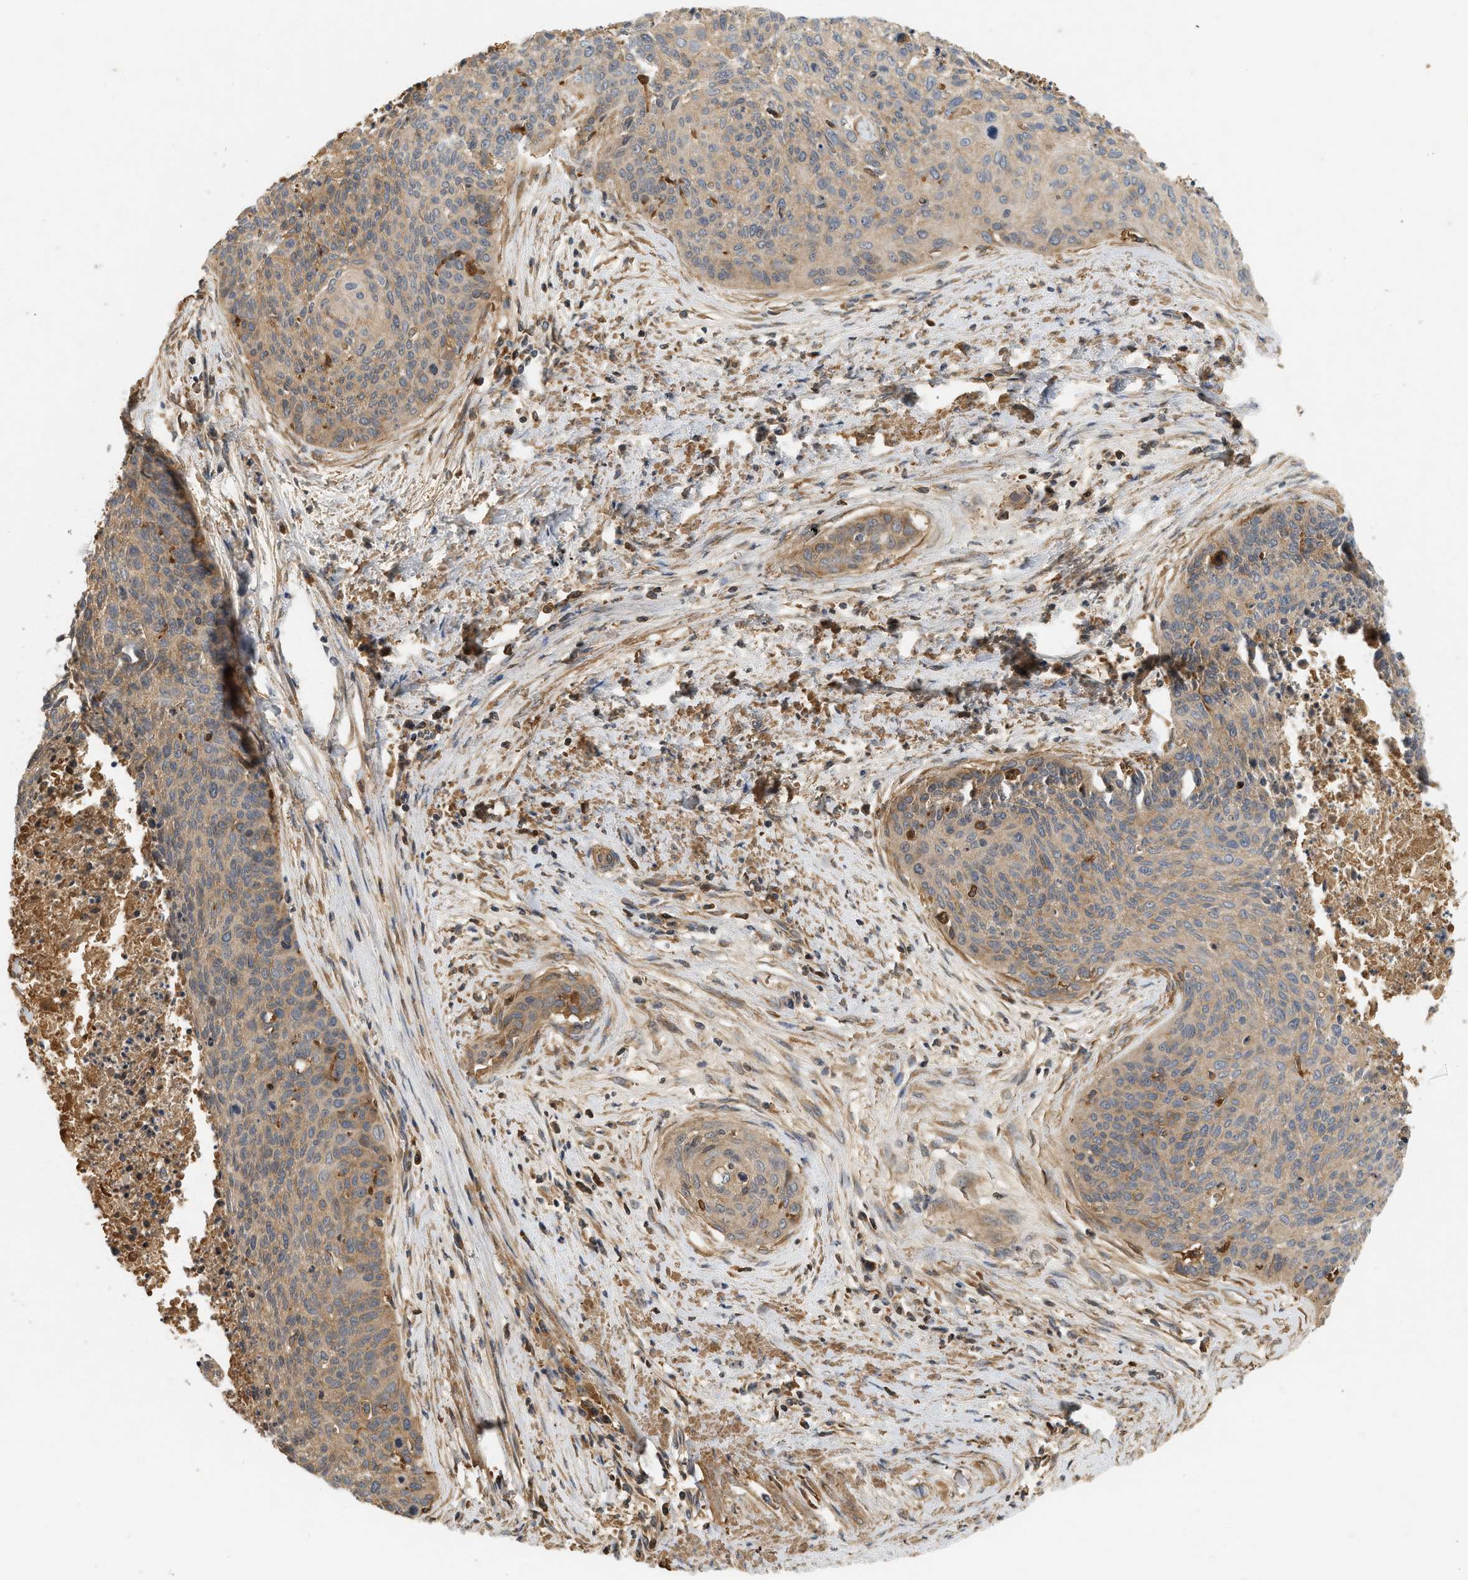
{"staining": {"intensity": "moderate", "quantity": "25%-75%", "location": "cytoplasmic/membranous"}, "tissue": "cervical cancer", "cell_type": "Tumor cells", "image_type": "cancer", "snomed": [{"axis": "morphology", "description": "Squamous cell carcinoma, NOS"}, {"axis": "topography", "description": "Cervix"}], "caption": "A histopathology image of cervical cancer (squamous cell carcinoma) stained for a protein displays moderate cytoplasmic/membranous brown staining in tumor cells.", "gene": "F8", "patient": {"sex": "female", "age": 55}}